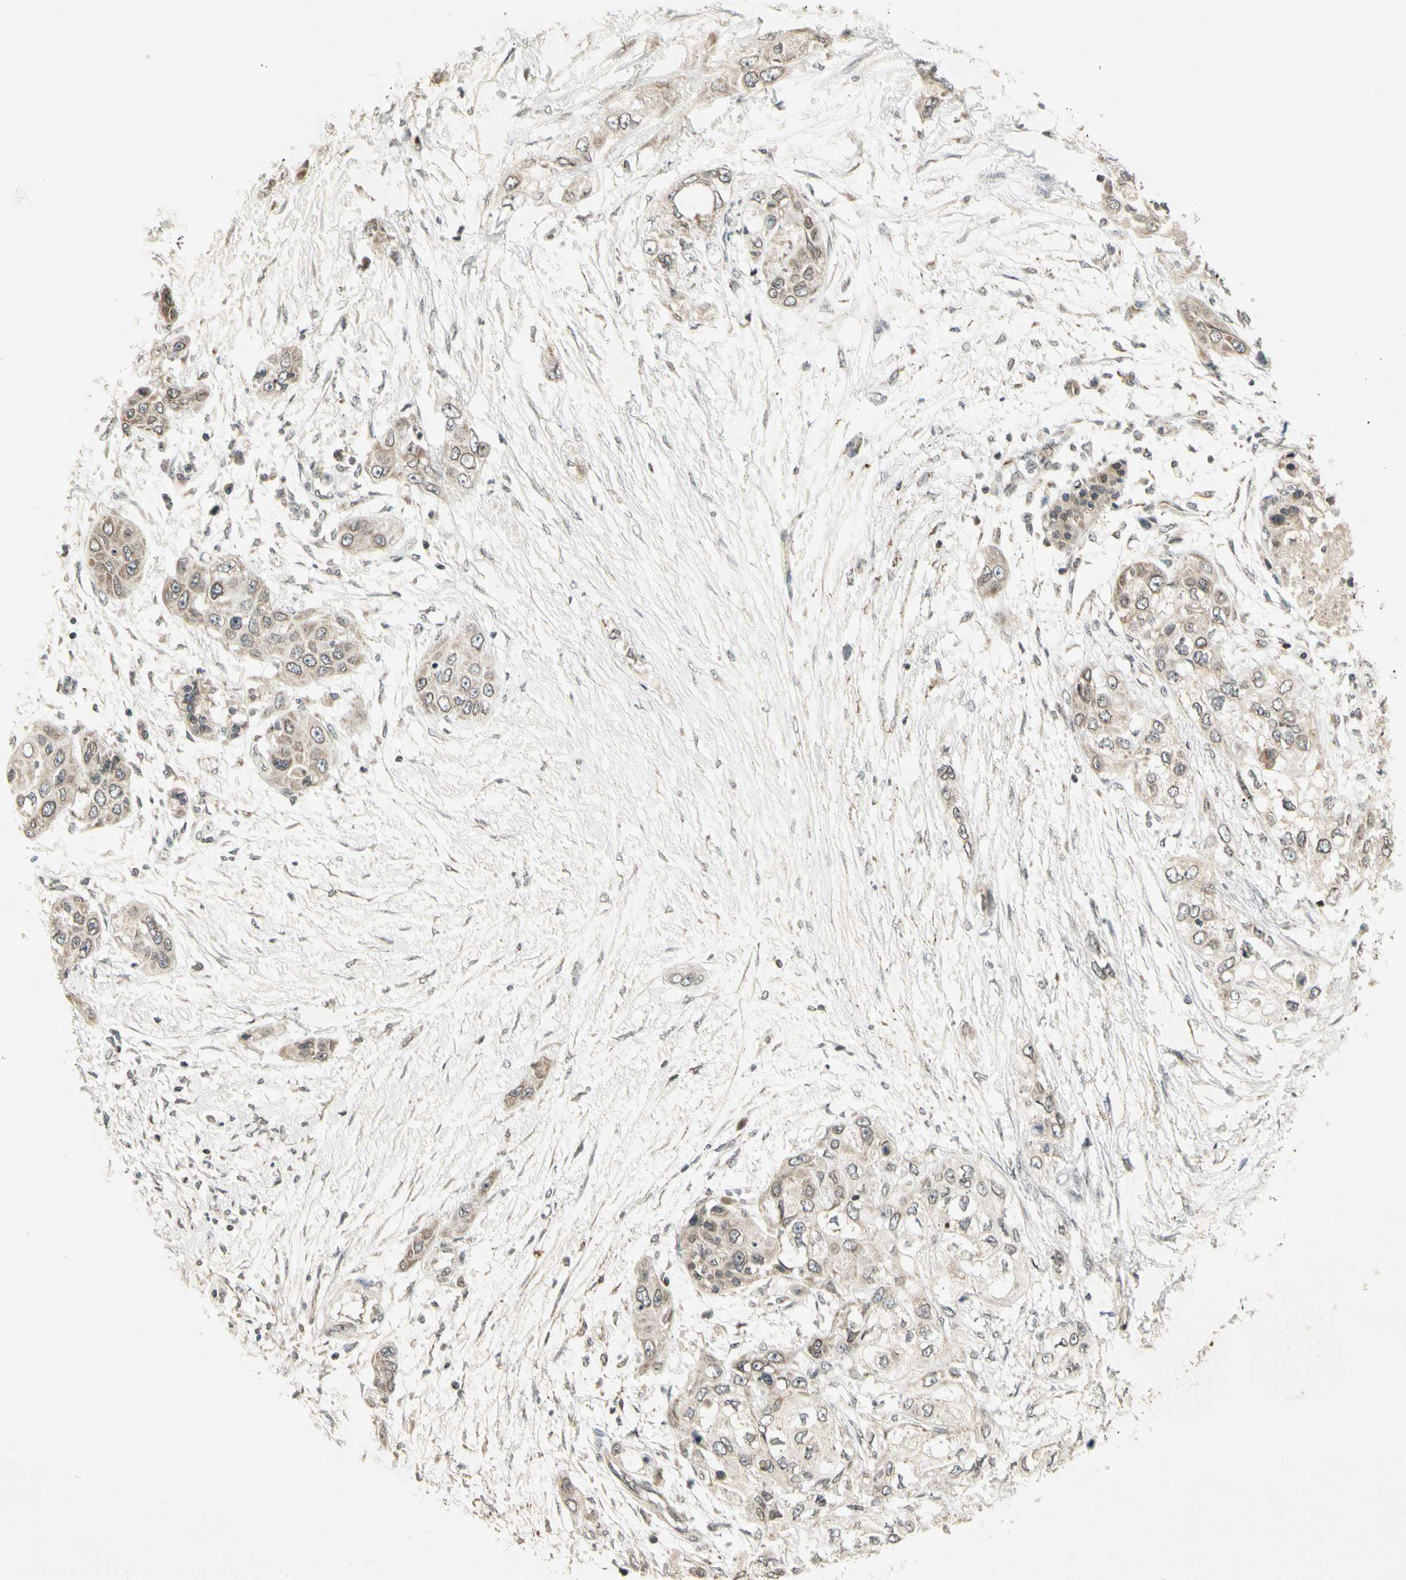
{"staining": {"intensity": "weak", "quantity": "25%-75%", "location": "cytoplasmic/membranous"}, "tissue": "pancreatic cancer", "cell_type": "Tumor cells", "image_type": "cancer", "snomed": [{"axis": "morphology", "description": "Adenocarcinoma, NOS"}, {"axis": "topography", "description": "Pancreas"}], "caption": "Adenocarcinoma (pancreatic) stained for a protein (brown) demonstrates weak cytoplasmic/membranous positive positivity in about 25%-75% of tumor cells.", "gene": "CCNI", "patient": {"sex": "female", "age": 70}}